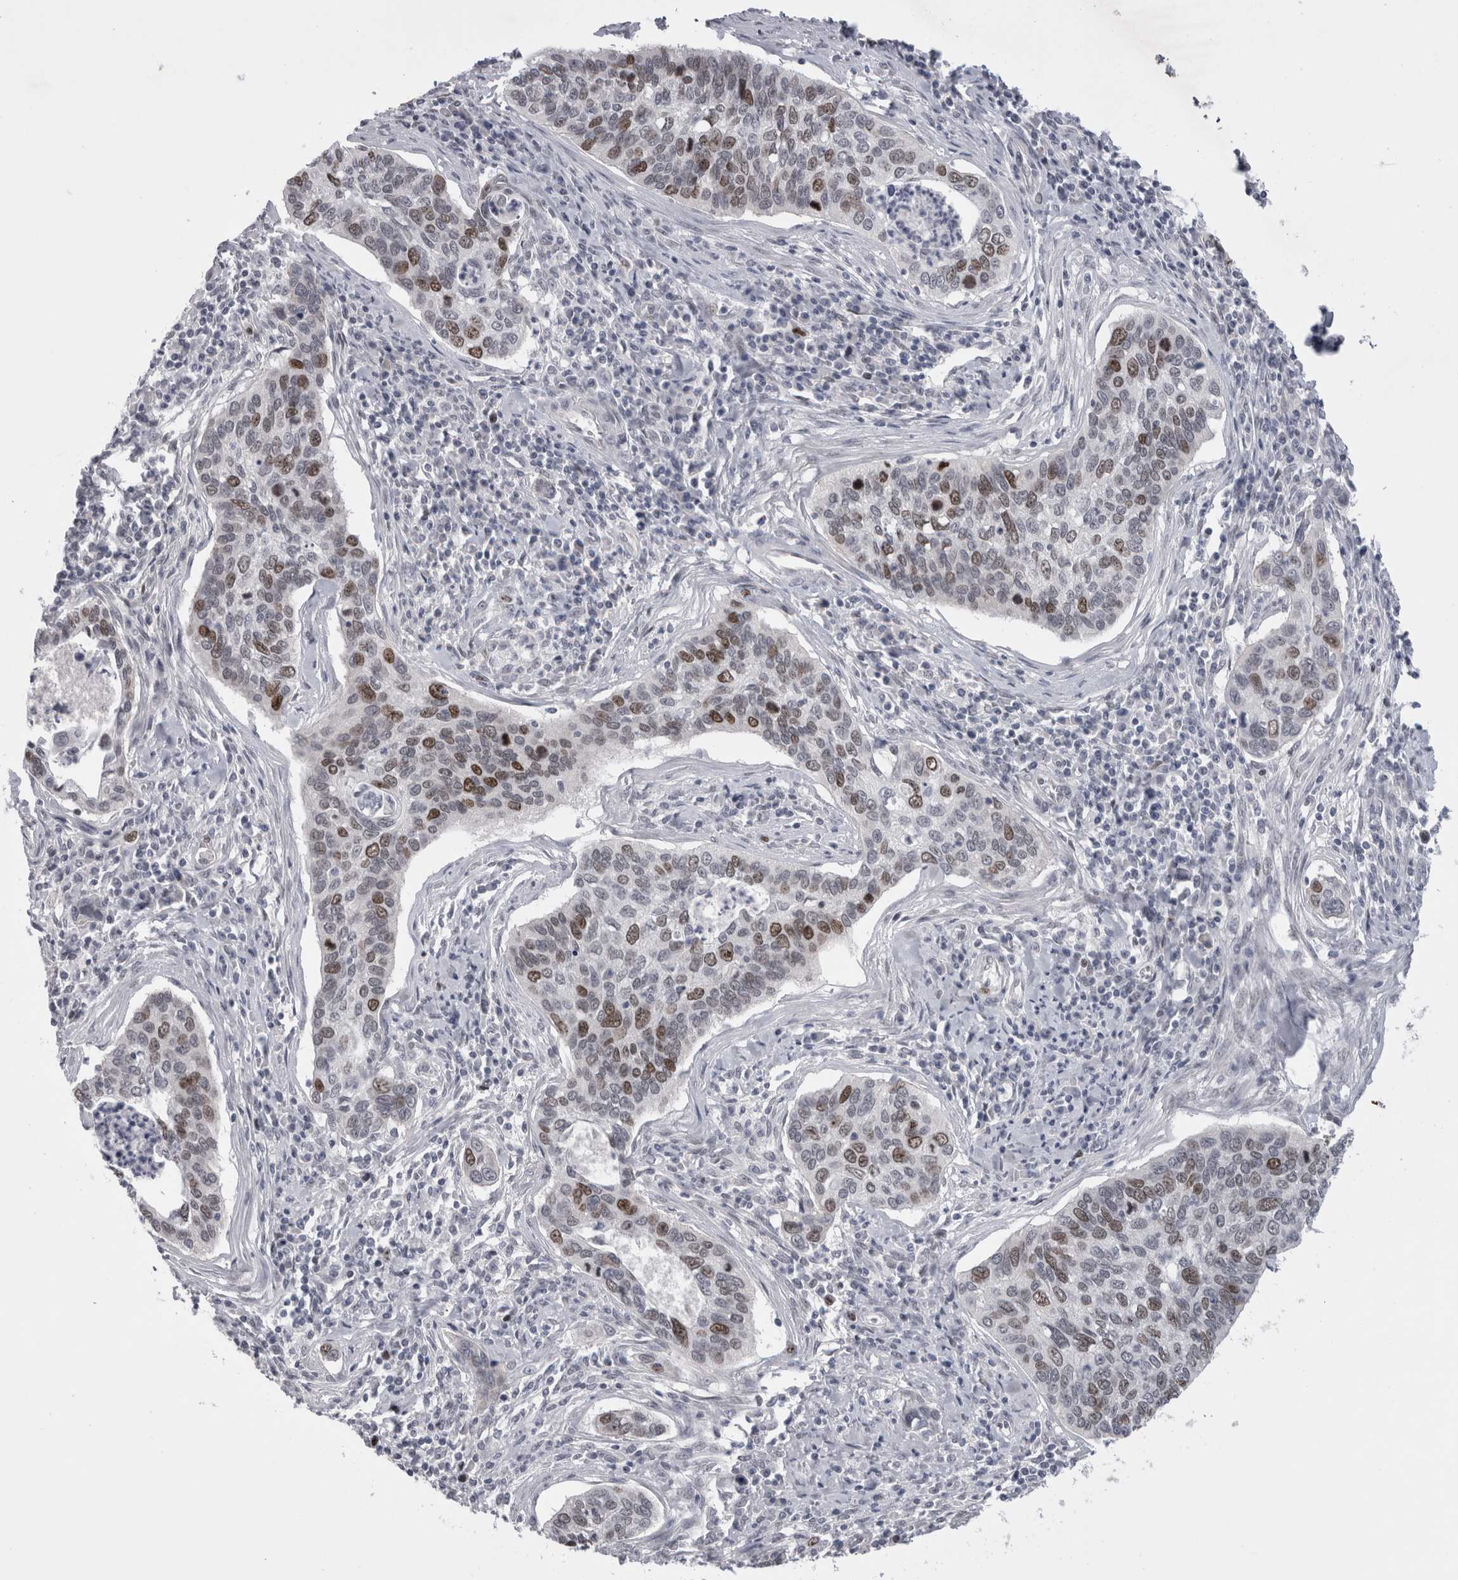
{"staining": {"intensity": "moderate", "quantity": "25%-75%", "location": "nuclear"}, "tissue": "cervical cancer", "cell_type": "Tumor cells", "image_type": "cancer", "snomed": [{"axis": "morphology", "description": "Squamous cell carcinoma, NOS"}, {"axis": "topography", "description": "Cervix"}], "caption": "Tumor cells display moderate nuclear positivity in approximately 25%-75% of cells in squamous cell carcinoma (cervical).", "gene": "KIF18B", "patient": {"sex": "female", "age": 53}}